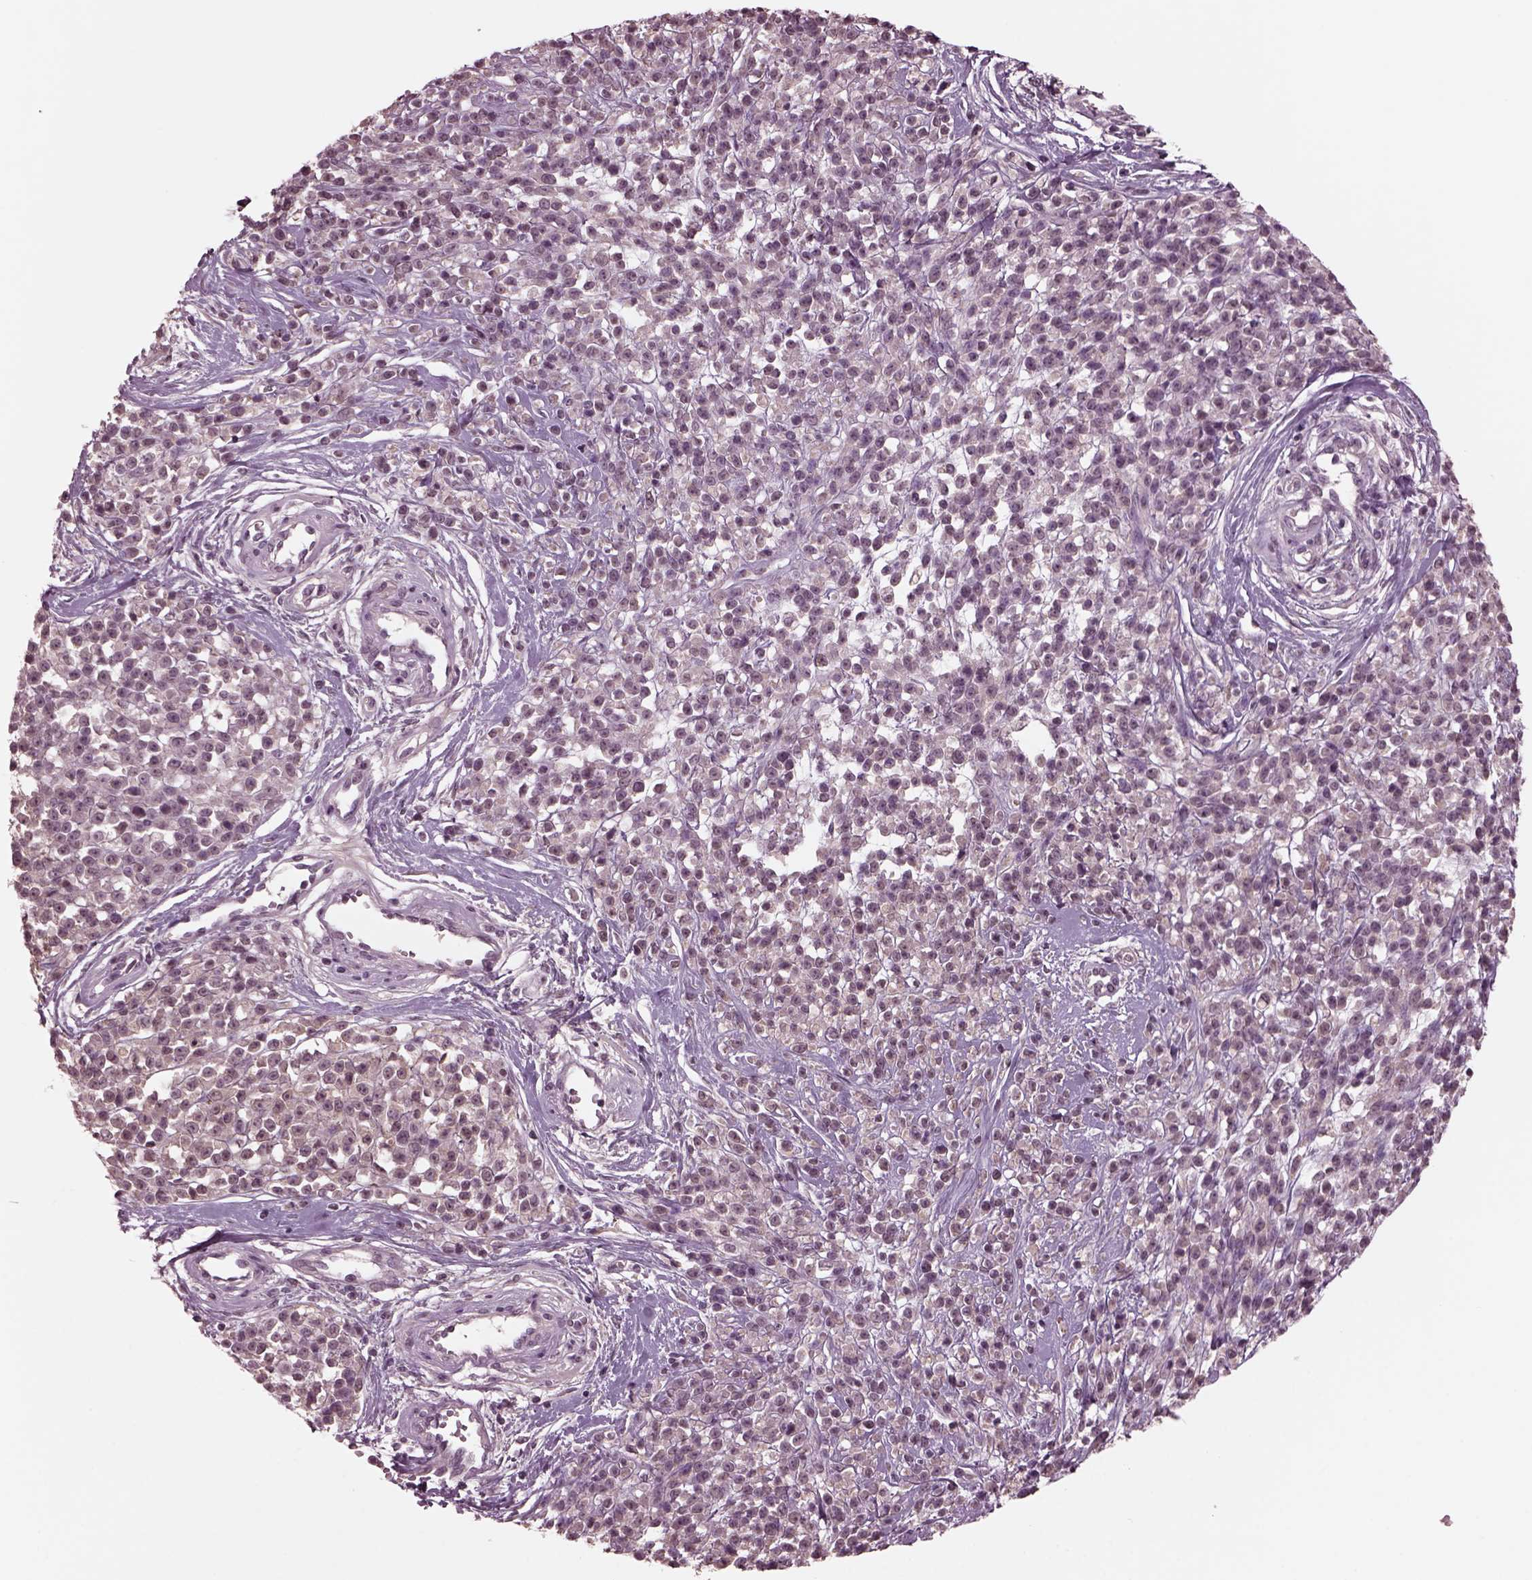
{"staining": {"intensity": "negative", "quantity": "none", "location": "none"}, "tissue": "melanoma", "cell_type": "Tumor cells", "image_type": "cancer", "snomed": [{"axis": "morphology", "description": "Malignant melanoma, NOS"}, {"axis": "topography", "description": "Skin"}, {"axis": "topography", "description": "Skin of trunk"}], "caption": "High magnification brightfield microscopy of melanoma stained with DAB (brown) and counterstained with hematoxylin (blue): tumor cells show no significant expression.", "gene": "CLCN4", "patient": {"sex": "male", "age": 74}}